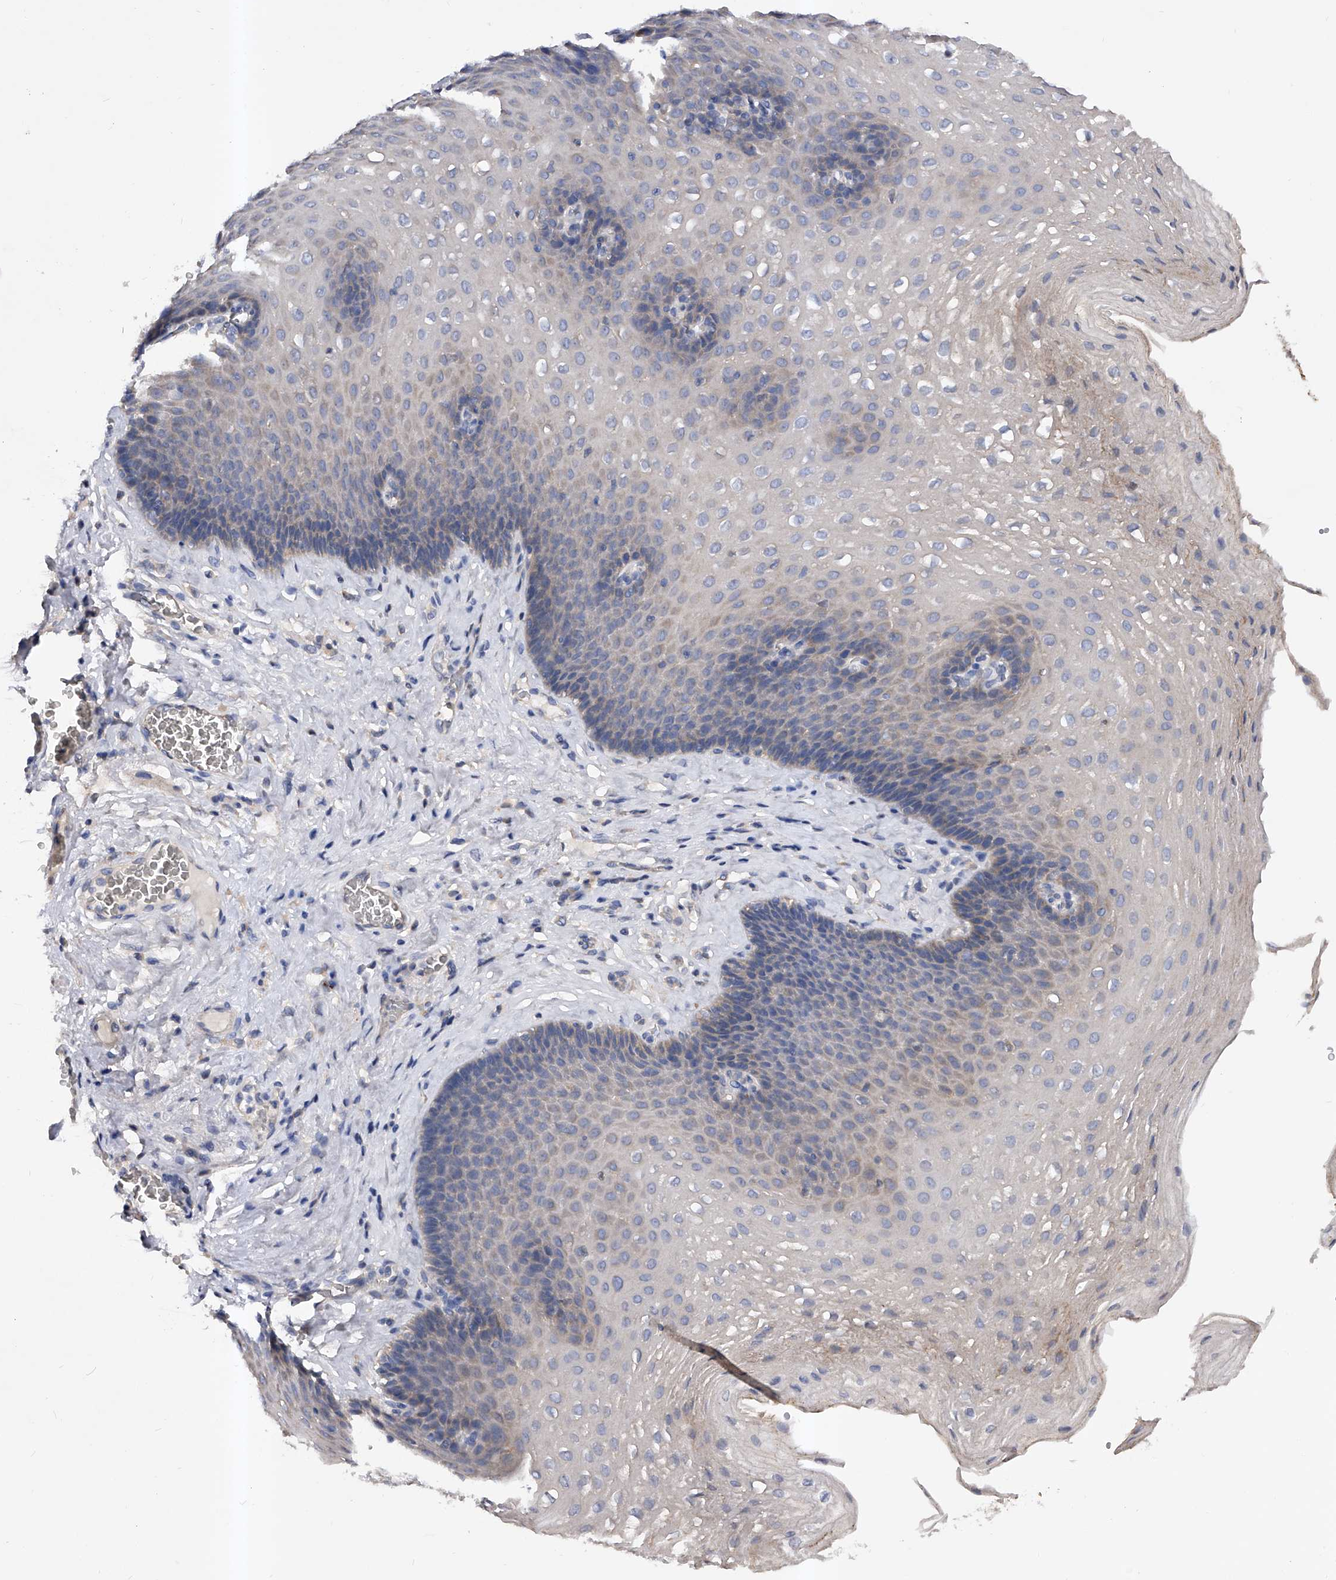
{"staining": {"intensity": "negative", "quantity": "none", "location": "none"}, "tissue": "esophagus", "cell_type": "Squamous epithelial cells", "image_type": "normal", "snomed": [{"axis": "morphology", "description": "Normal tissue, NOS"}, {"axis": "topography", "description": "Esophagus"}], "caption": "IHC of normal human esophagus demonstrates no expression in squamous epithelial cells. (DAB immunohistochemistry, high magnification).", "gene": "ARL4C", "patient": {"sex": "female", "age": 66}}